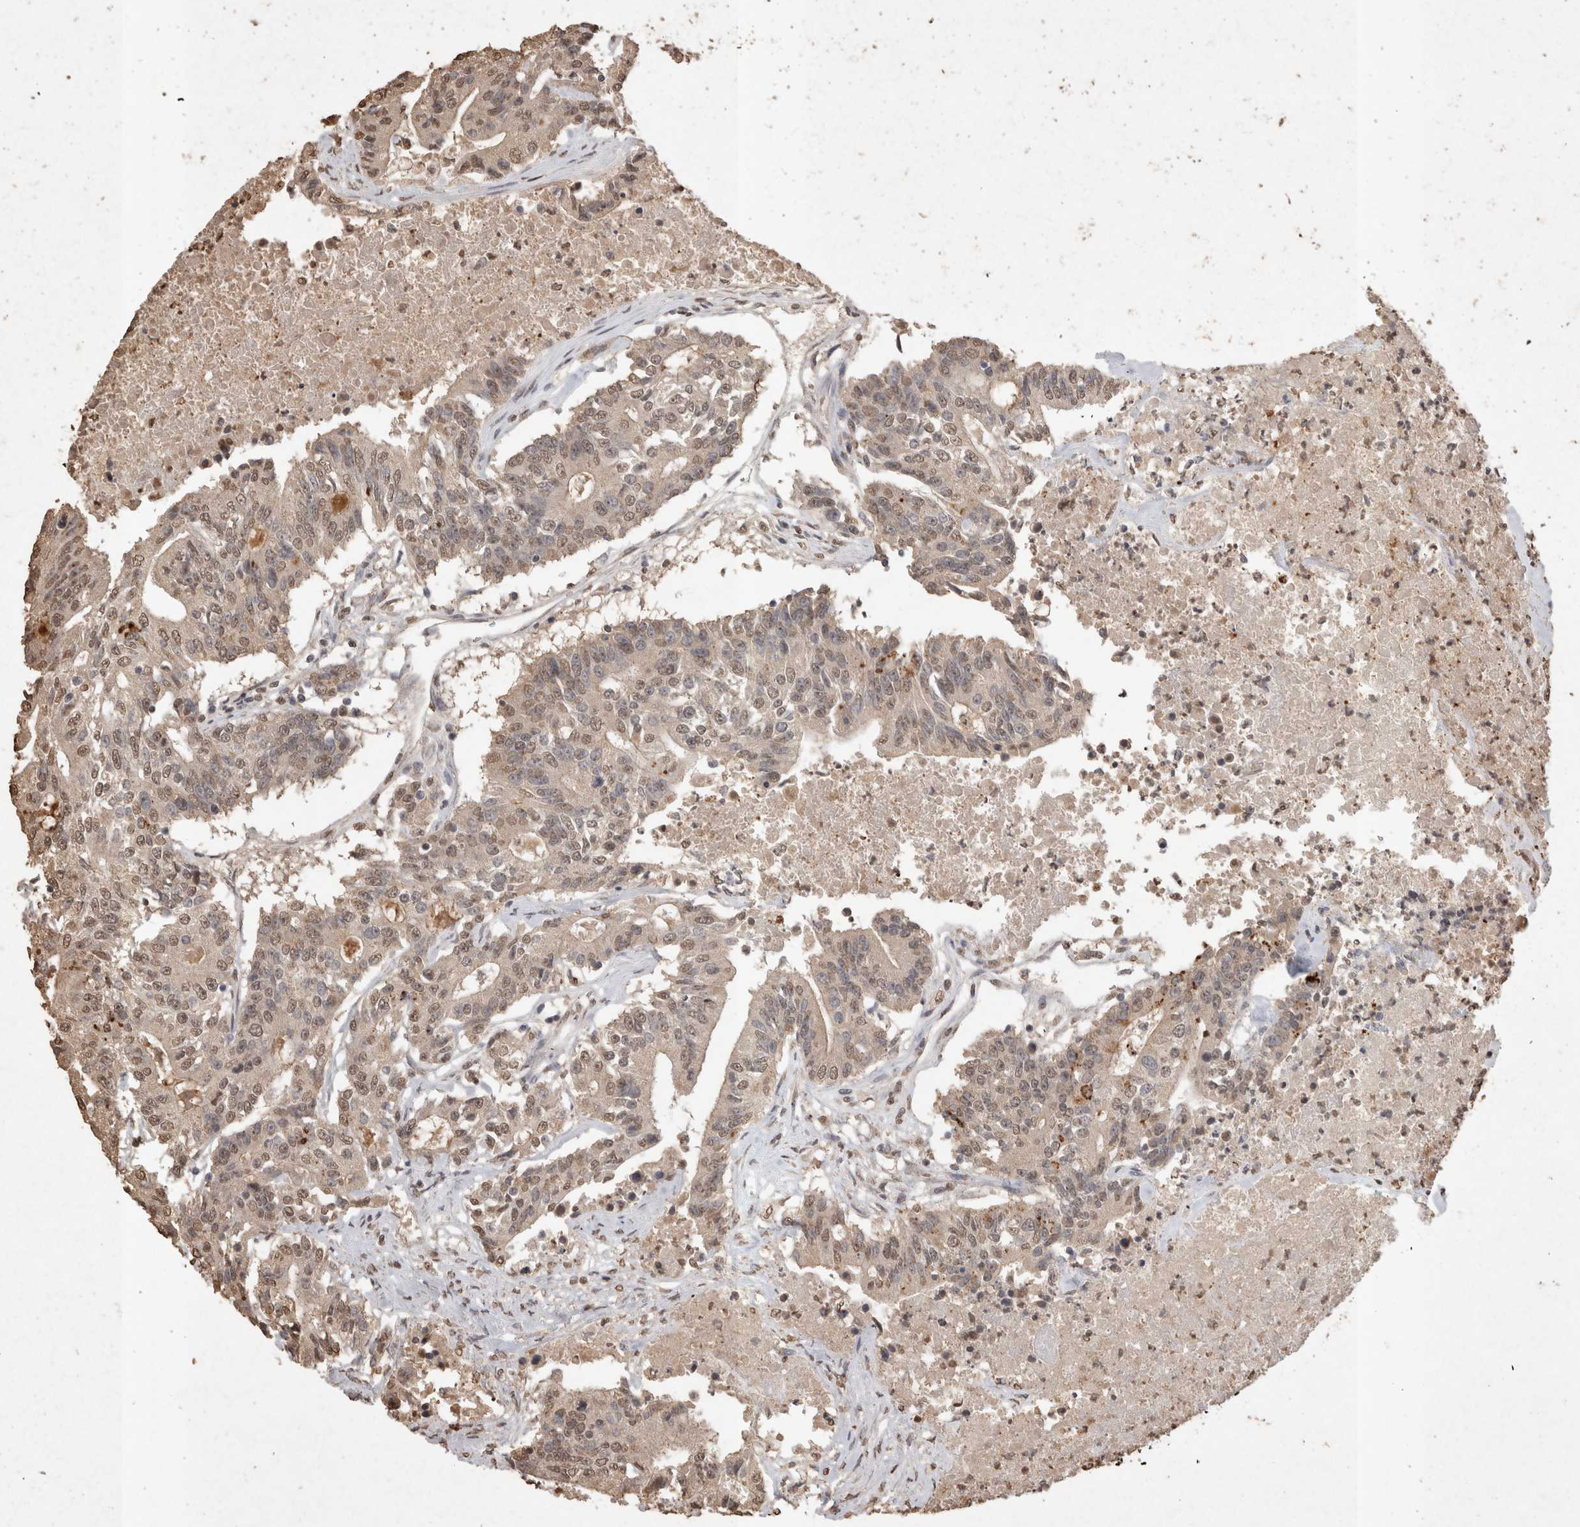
{"staining": {"intensity": "weak", "quantity": ">75%", "location": "nuclear"}, "tissue": "colorectal cancer", "cell_type": "Tumor cells", "image_type": "cancer", "snomed": [{"axis": "morphology", "description": "Adenocarcinoma, NOS"}, {"axis": "topography", "description": "Colon"}], "caption": "The image demonstrates staining of adenocarcinoma (colorectal), revealing weak nuclear protein positivity (brown color) within tumor cells.", "gene": "MLX", "patient": {"sex": "female", "age": 77}}